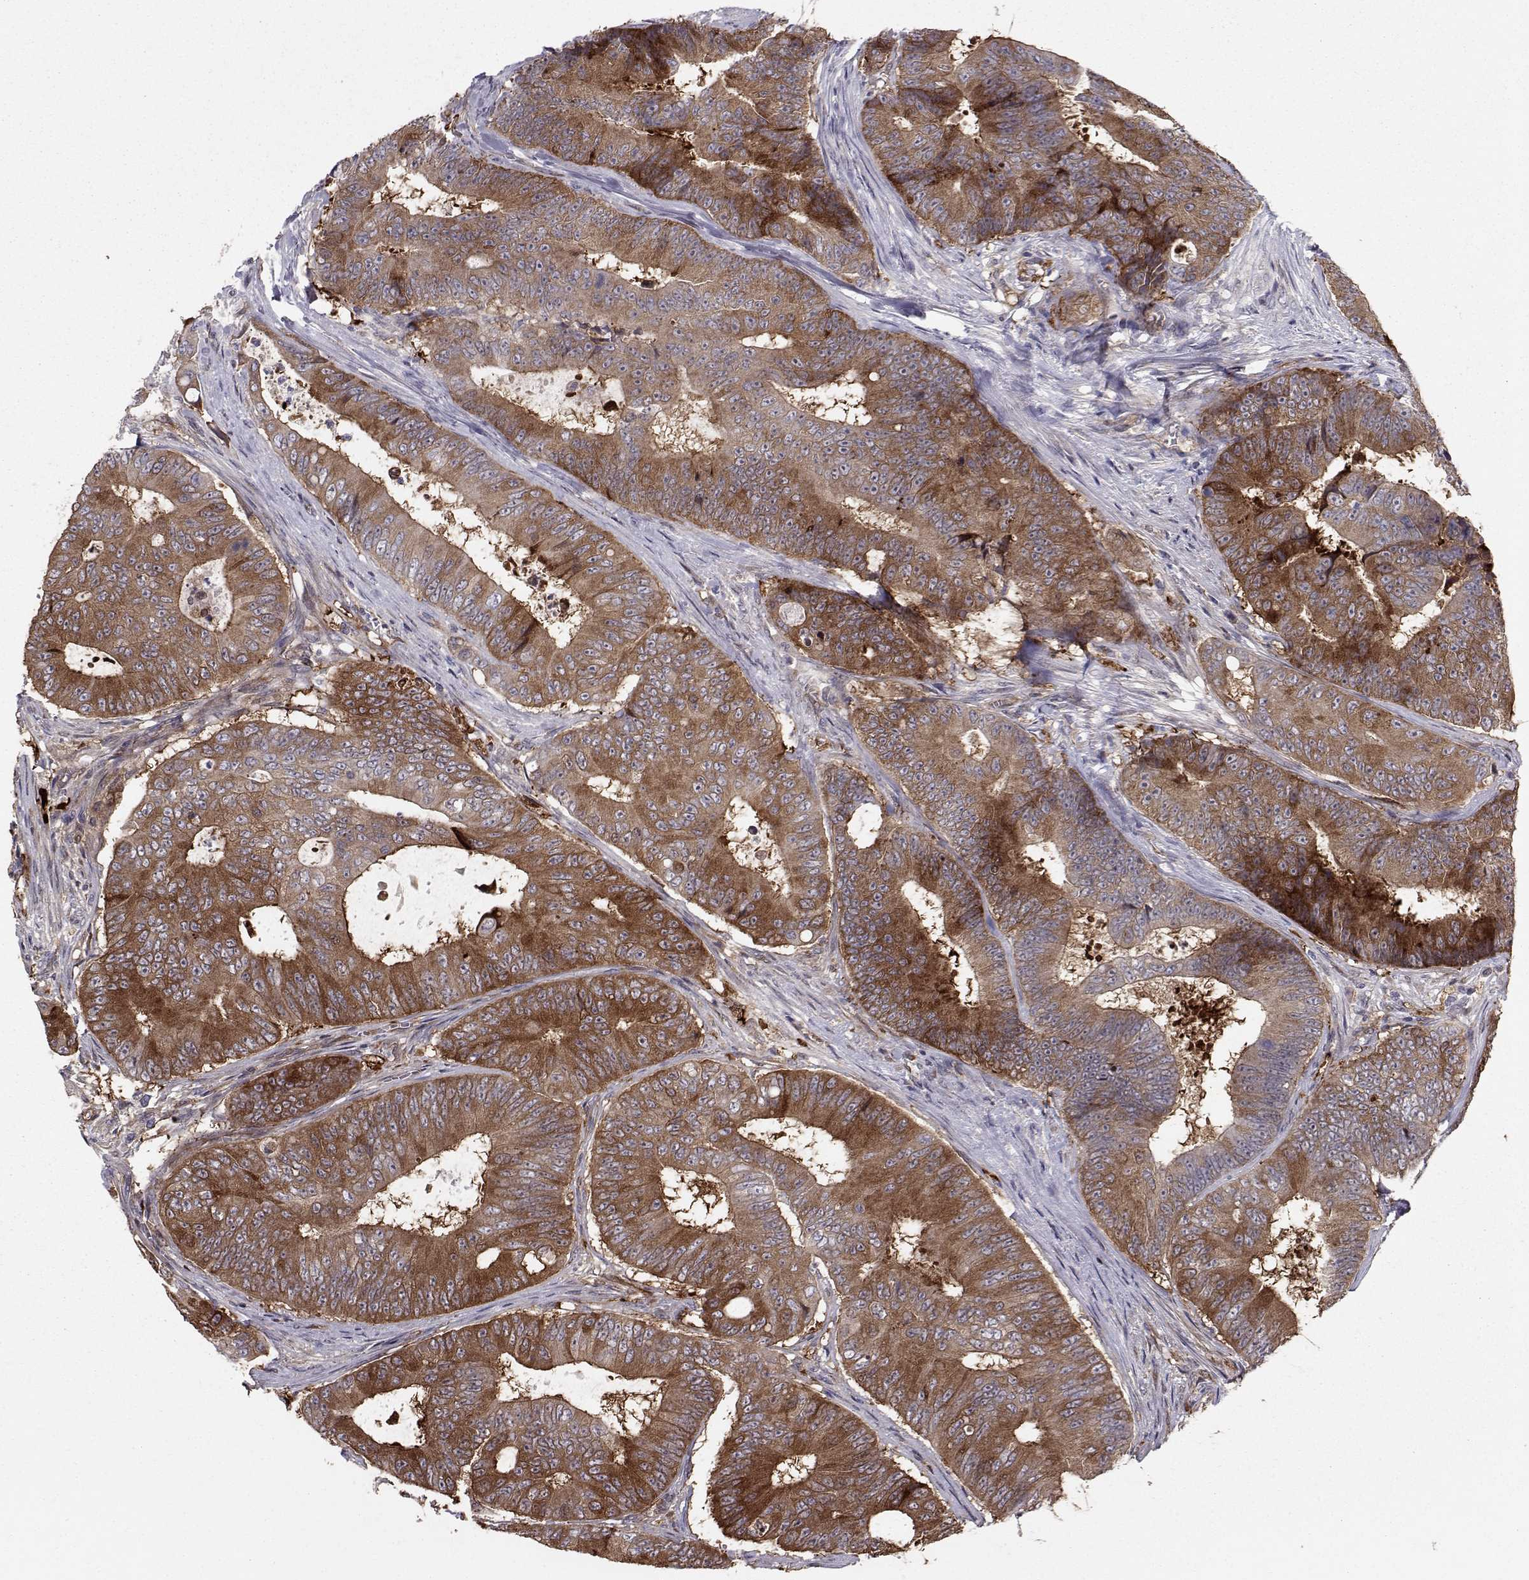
{"staining": {"intensity": "strong", "quantity": "25%-75%", "location": "cytoplasmic/membranous"}, "tissue": "colorectal cancer", "cell_type": "Tumor cells", "image_type": "cancer", "snomed": [{"axis": "morphology", "description": "Adenocarcinoma, NOS"}, {"axis": "topography", "description": "Colon"}], "caption": "This is an image of immunohistochemistry (IHC) staining of colorectal cancer, which shows strong expression in the cytoplasmic/membranous of tumor cells.", "gene": "HSP90AB1", "patient": {"sex": "female", "age": 48}}